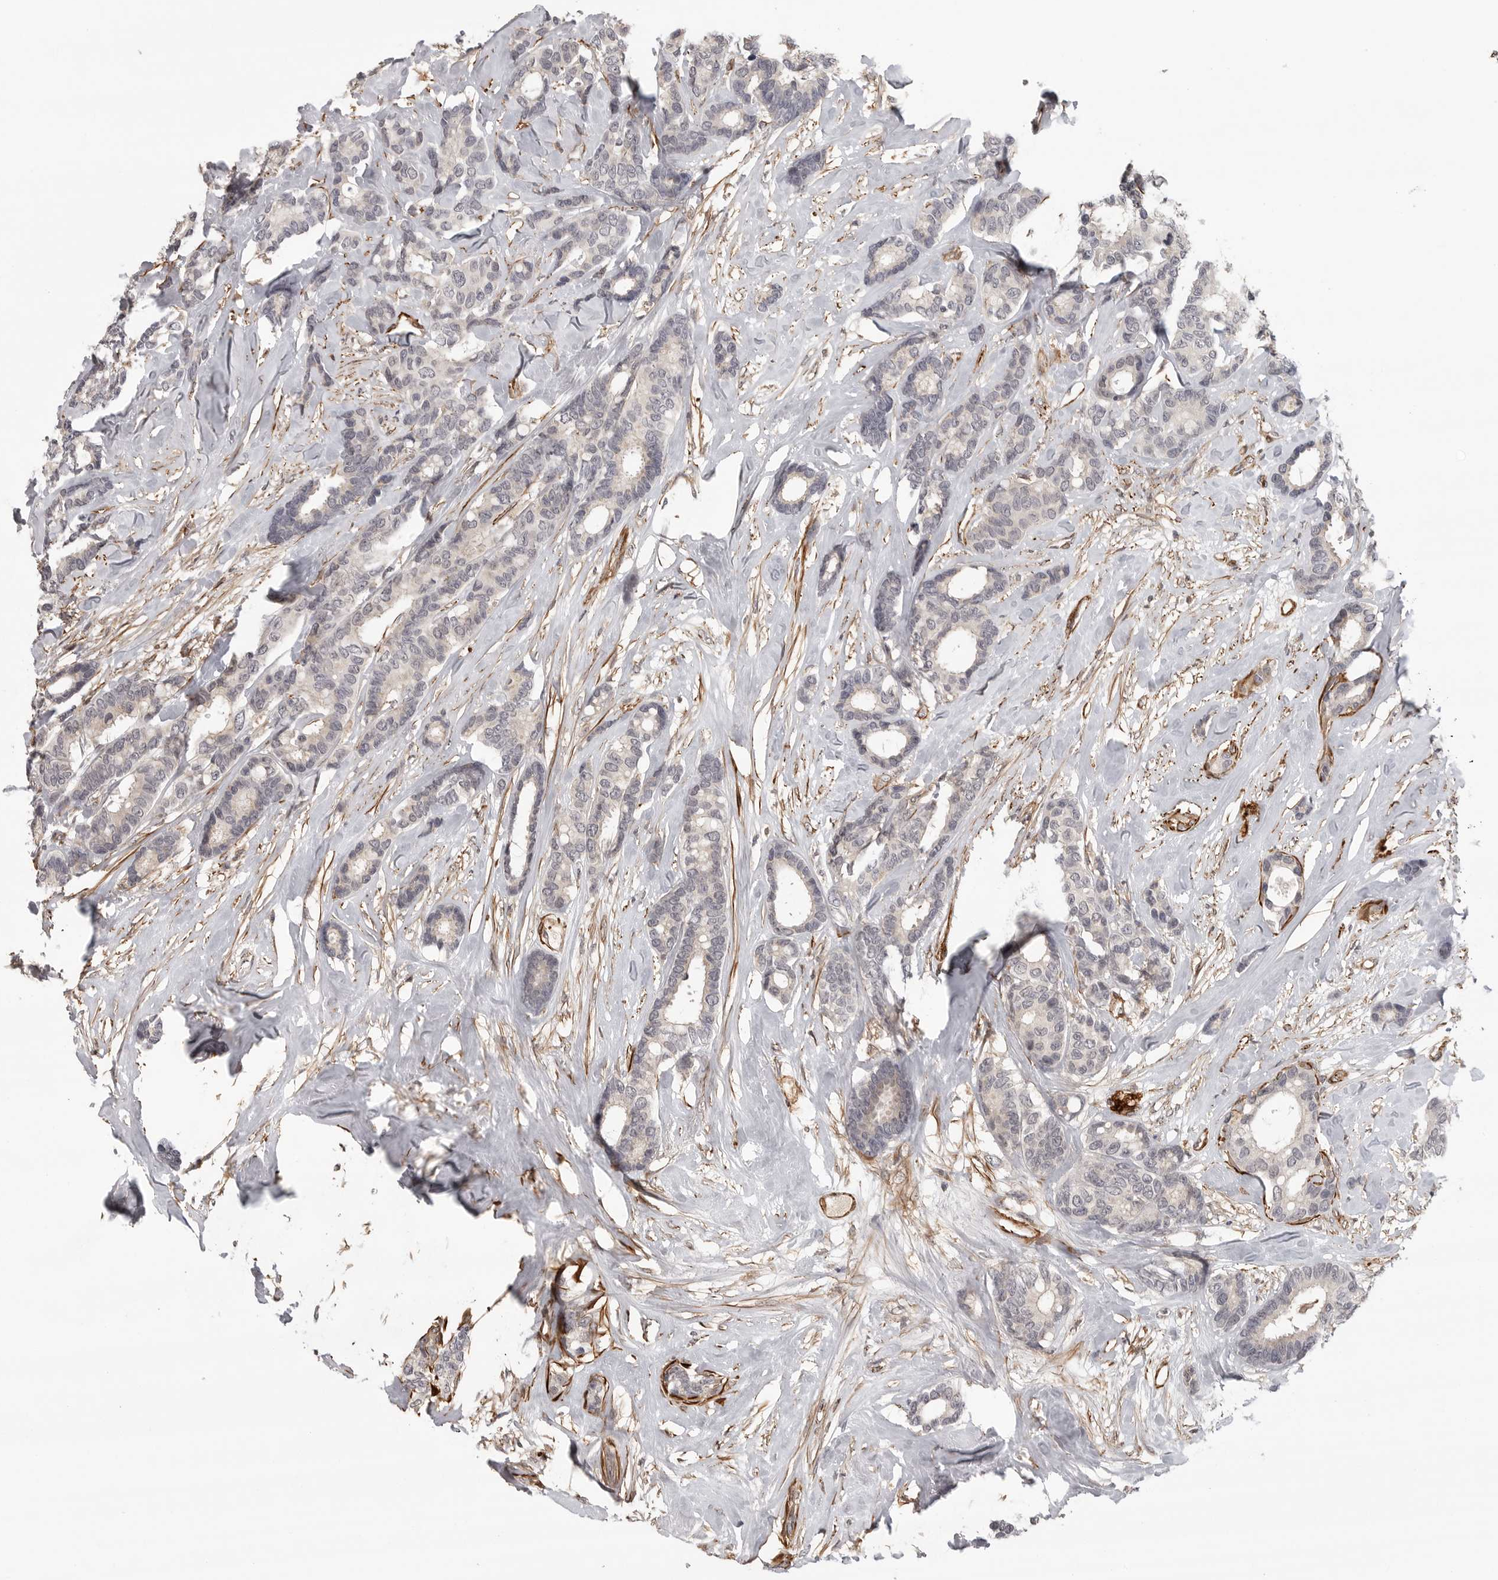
{"staining": {"intensity": "negative", "quantity": "none", "location": "none"}, "tissue": "breast cancer", "cell_type": "Tumor cells", "image_type": "cancer", "snomed": [{"axis": "morphology", "description": "Duct carcinoma"}, {"axis": "topography", "description": "Breast"}], "caption": "Immunohistochemistry (IHC) photomicrograph of breast cancer stained for a protein (brown), which demonstrates no staining in tumor cells.", "gene": "TUT4", "patient": {"sex": "female", "age": 87}}